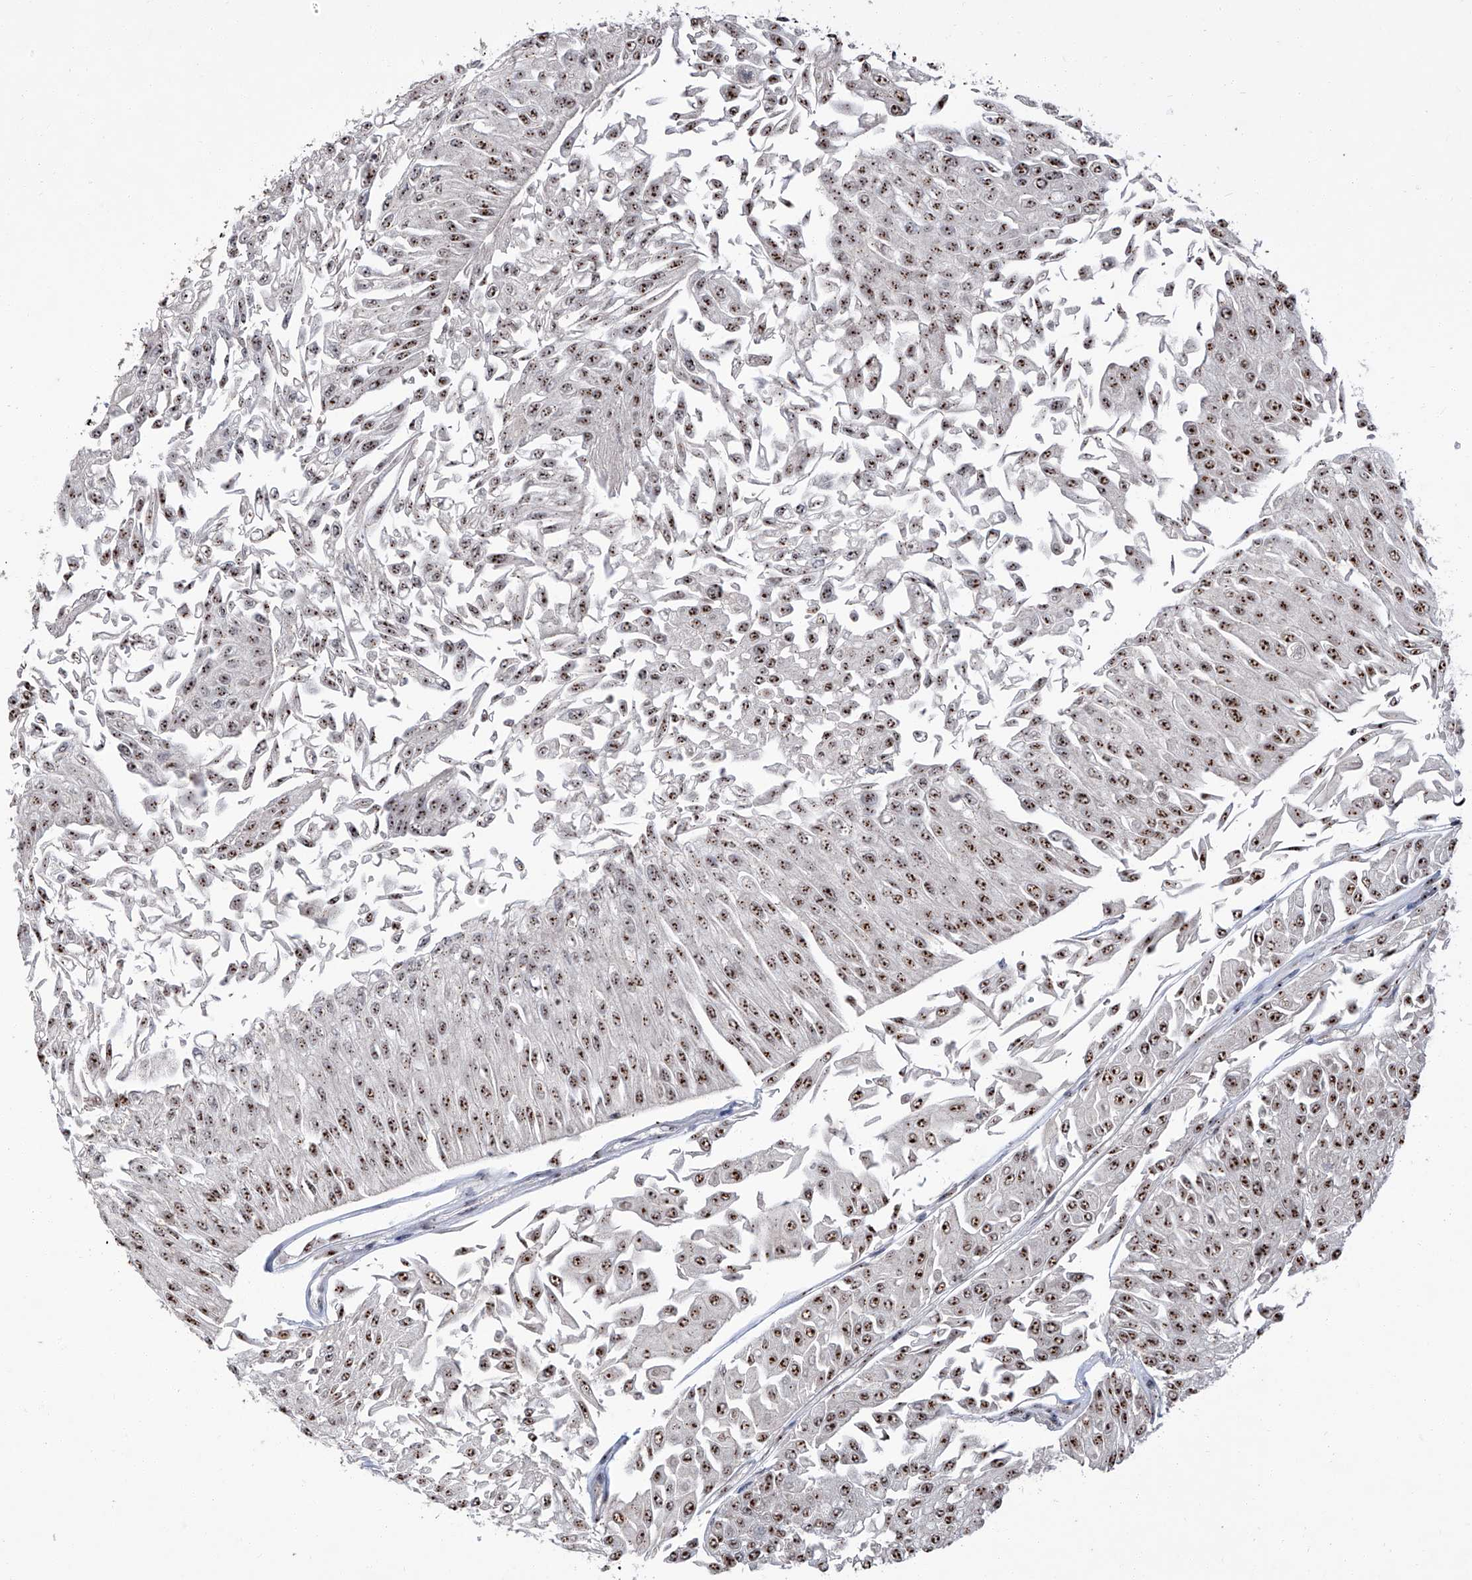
{"staining": {"intensity": "moderate", "quantity": ">75%", "location": "nuclear"}, "tissue": "urothelial cancer", "cell_type": "Tumor cells", "image_type": "cancer", "snomed": [{"axis": "morphology", "description": "Urothelial carcinoma, Low grade"}, {"axis": "topography", "description": "Urinary bladder"}], "caption": "Immunohistochemistry histopathology image of neoplastic tissue: urothelial cancer stained using IHC reveals medium levels of moderate protein expression localized specifically in the nuclear of tumor cells, appearing as a nuclear brown color.", "gene": "CMTR1", "patient": {"sex": "male", "age": 67}}